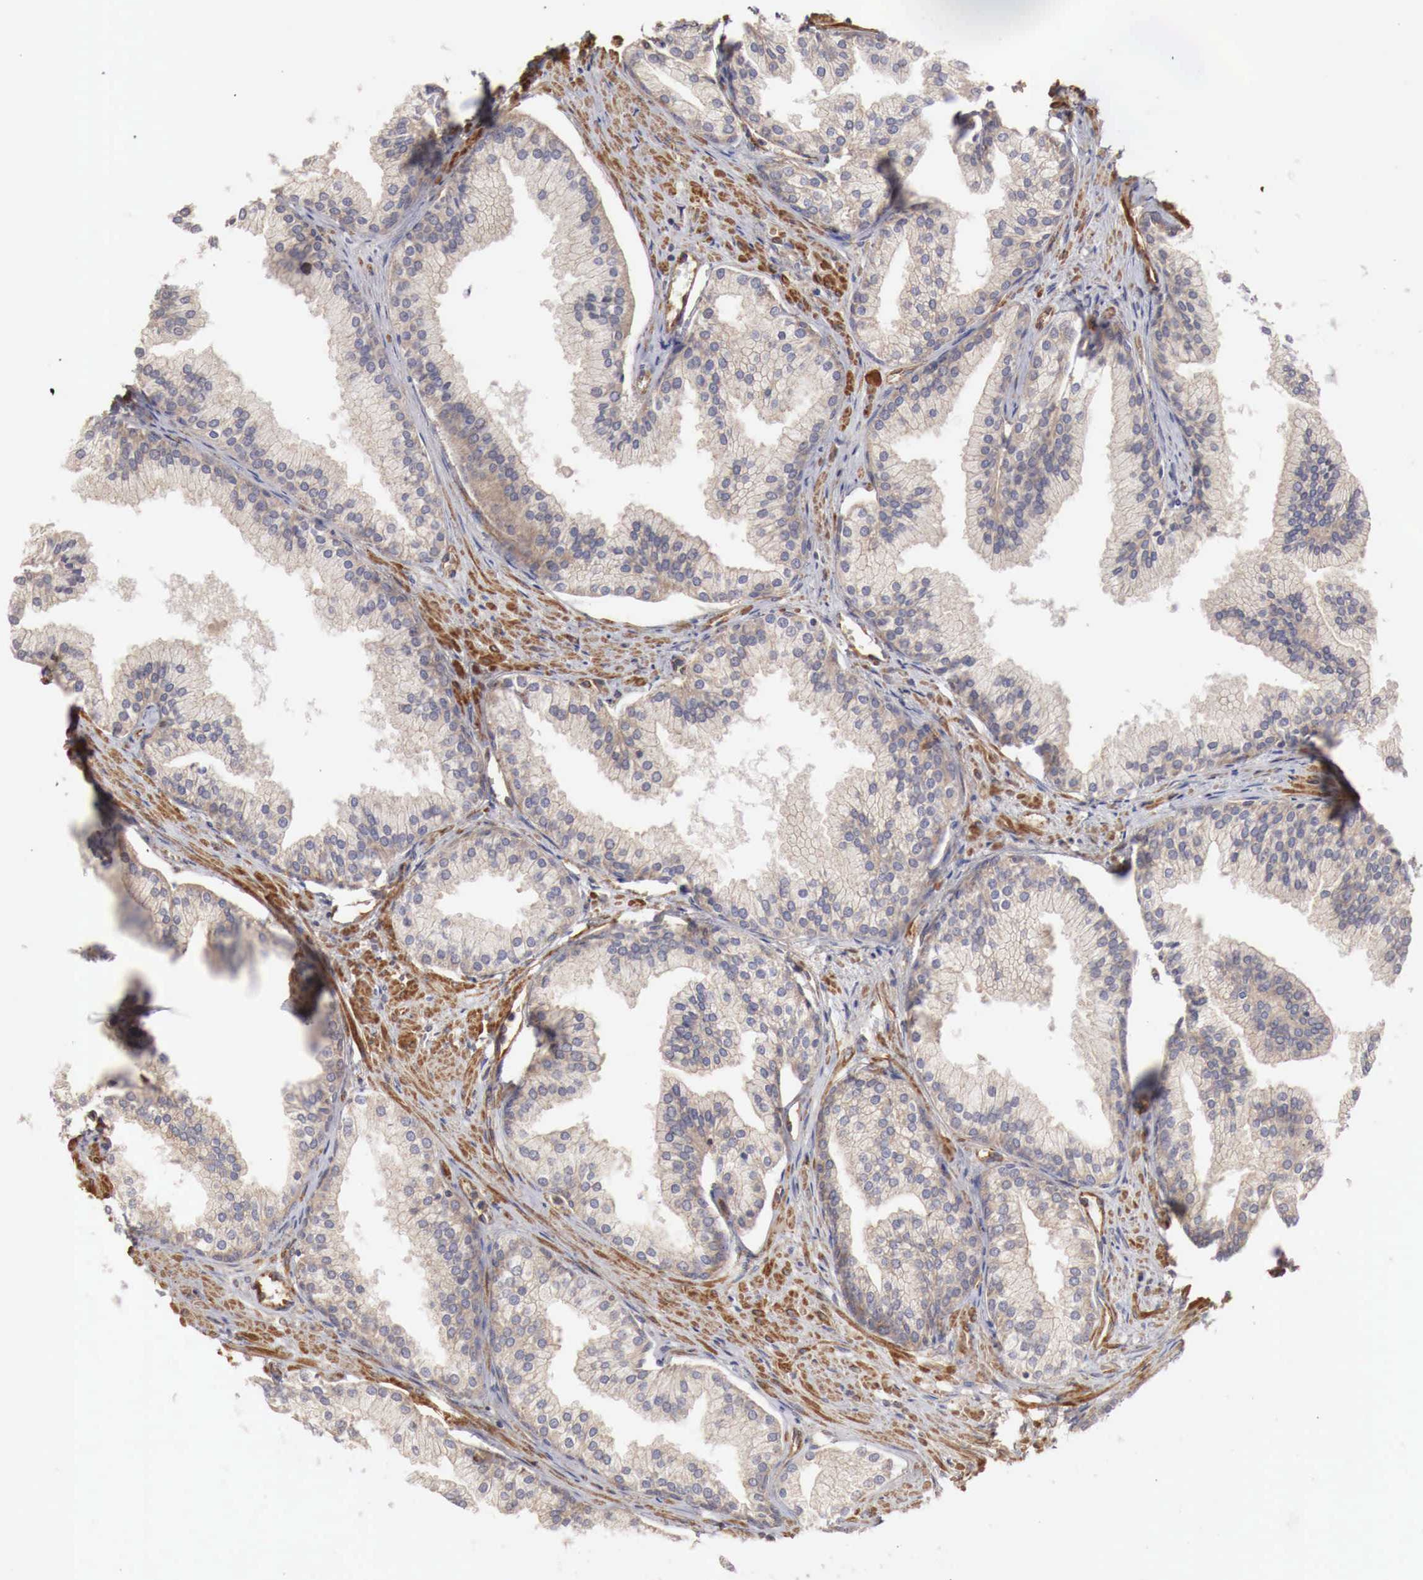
{"staining": {"intensity": "moderate", "quantity": ">75%", "location": "cytoplasmic/membranous"}, "tissue": "prostate", "cell_type": "Glandular cells", "image_type": "normal", "snomed": [{"axis": "morphology", "description": "Normal tissue, NOS"}, {"axis": "topography", "description": "Prostate"}], "caption": "High-power microscopy captured an IHC image of unremarkable prostate, revealing moderate cytoplasmic/membranous positivity in approximately >75% of glandular cells. (DAB (3,3'-diaminobenzidine) IHC with brightfield microscopy, high magnification).", "gene": "ARMCX4", "patient": {"sex": "male", "age": 68}}